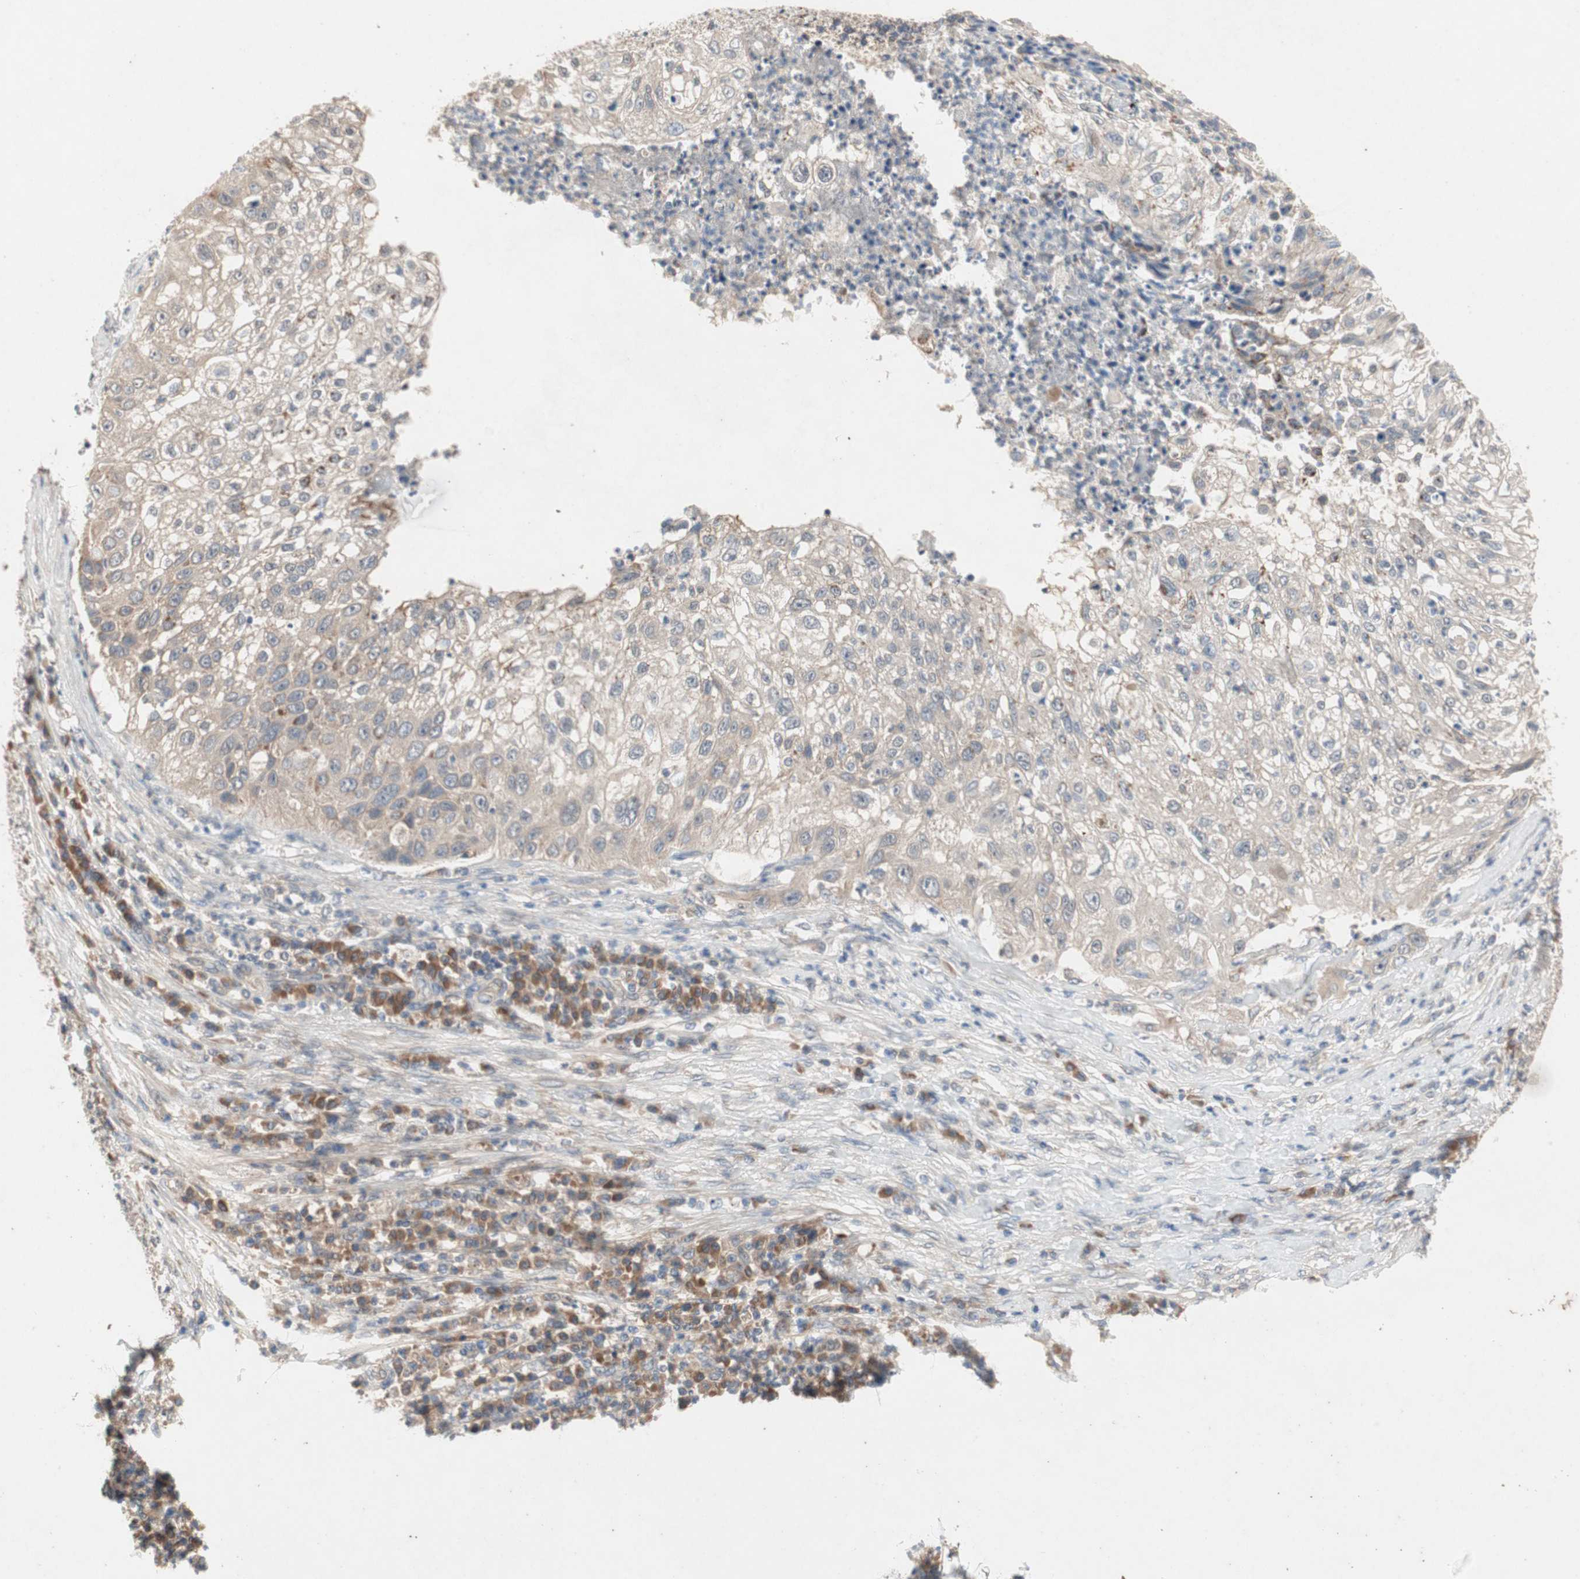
{"staining": {"intensity": "weak", "quantity": "25%-75%", "location": "cytoplasmic/membranous"}, "tissue": "lung cancer", "cell_type": "Tumor cells", "image_type": "cancer", "snomed": [{"axis": "morphology", "description": "Inflammation, NOS"}, {"axis": "morphology", "description": "Squamous cell carcinoma, NOS"}, {"axis": "topography", "description": "Lymph node"}, {"axis": "topography", "description": "Soft tissue"}, {"axis": "topography", "description": "Lung"}], "caption": "Immunohistochemical staining of lung cancer shows low levels of weak cytoplasmic/membranous staining in about 25%-75% of tumor cells.", "gene": "NCLN", "patient": {"sex": "male", "age": 66}}